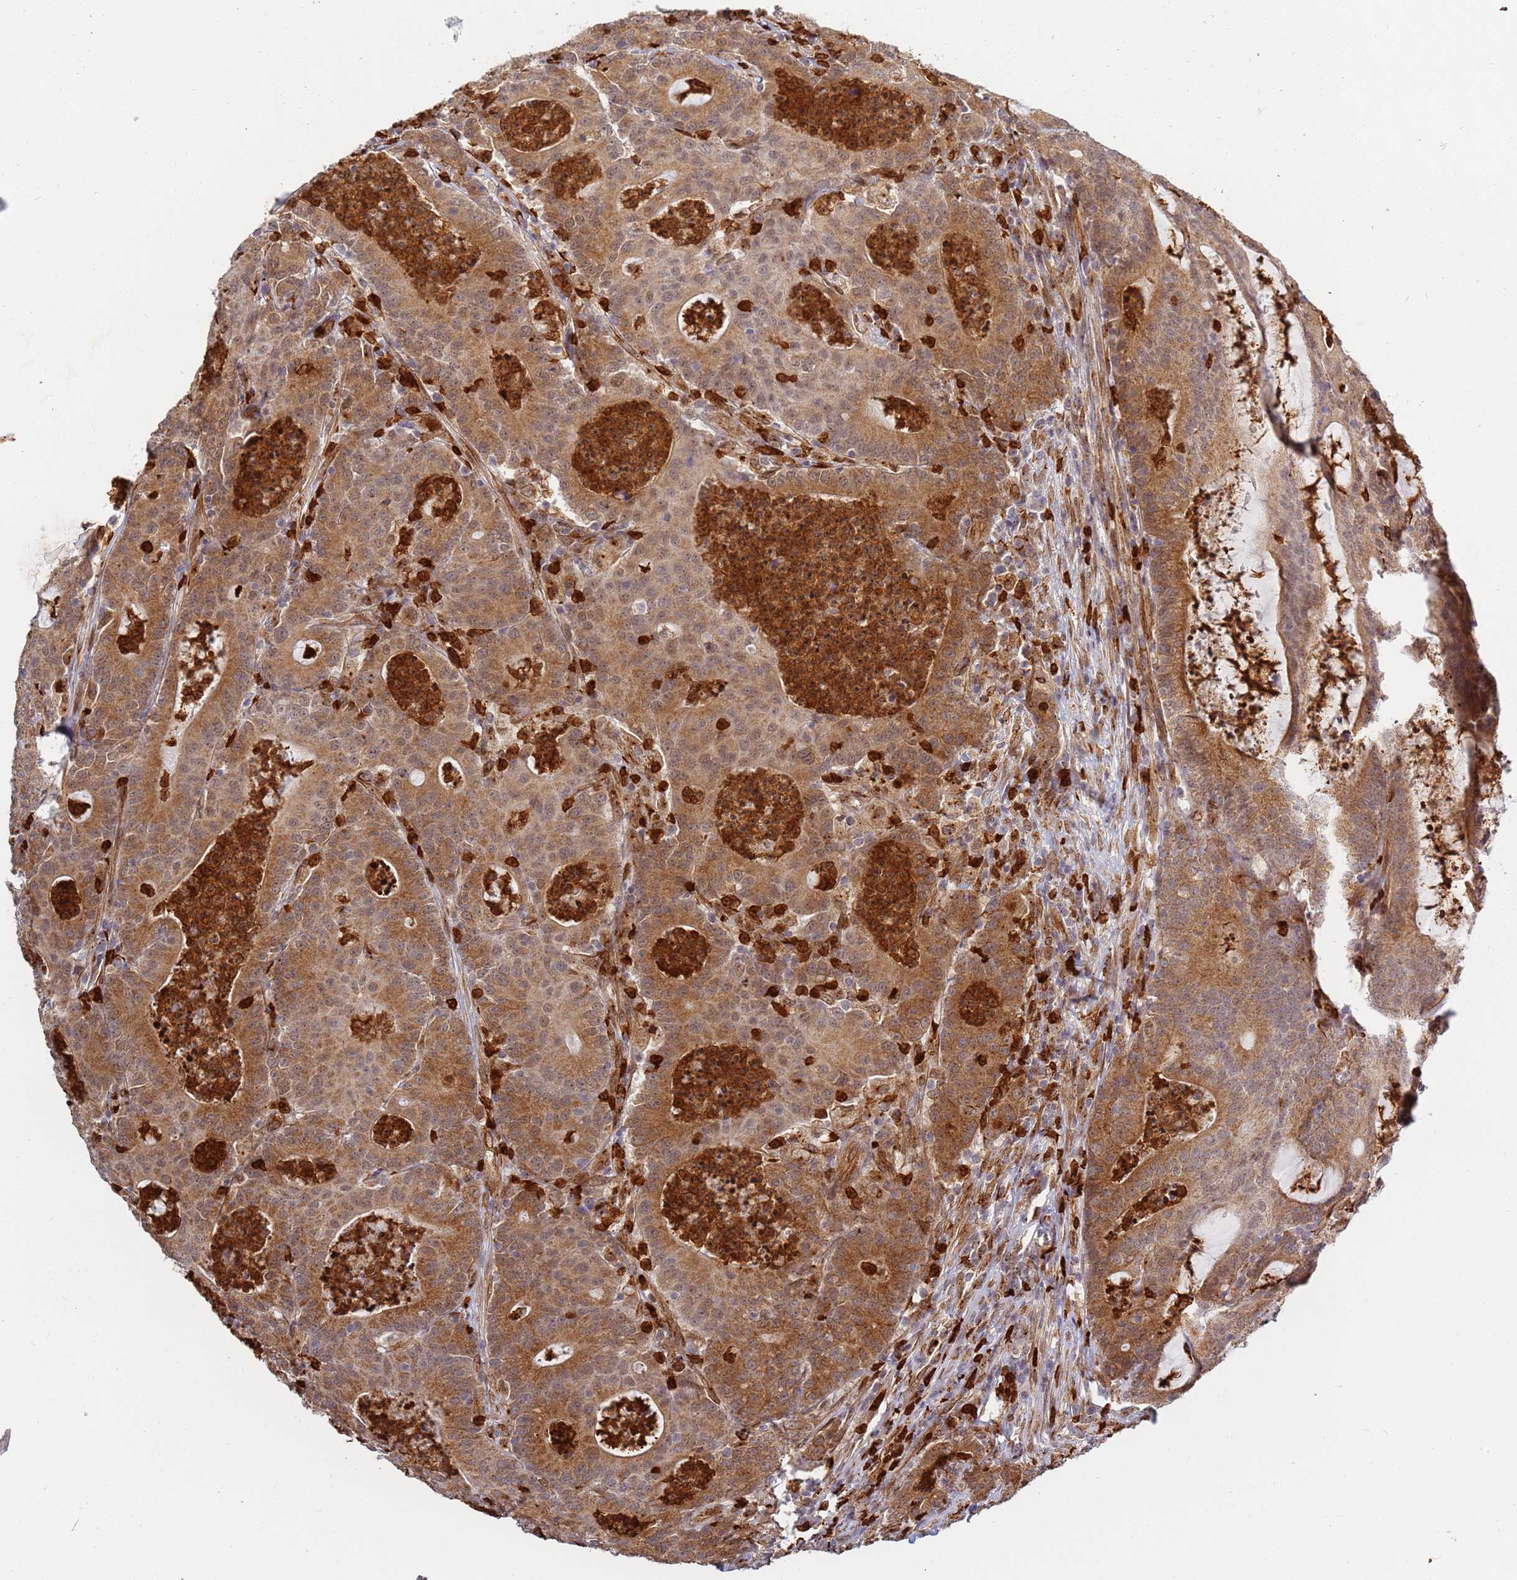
{"staining": {"intensity": "moderate", "quantity": ">75%", "location": "cytoplasmic/membranous,nuclear"}, "tissue": "colorectal cancer", "cell_type": "Tumor cells", "image_type": "cancer", "snomed": [{"axis": "morphology", "description": "Adenocarcinoma, NOS"}, {"axis": "topography", "description": "Colon"}], "caption": "Tumor cells reveal medium levels of moderate cytoplasmic/membranous and nuclear positivity in about >75% of cells in human colorectal cancer (adenocarcinoma).", "gene": "CEP170", "patient": {"sex": "male", "age": 83}}